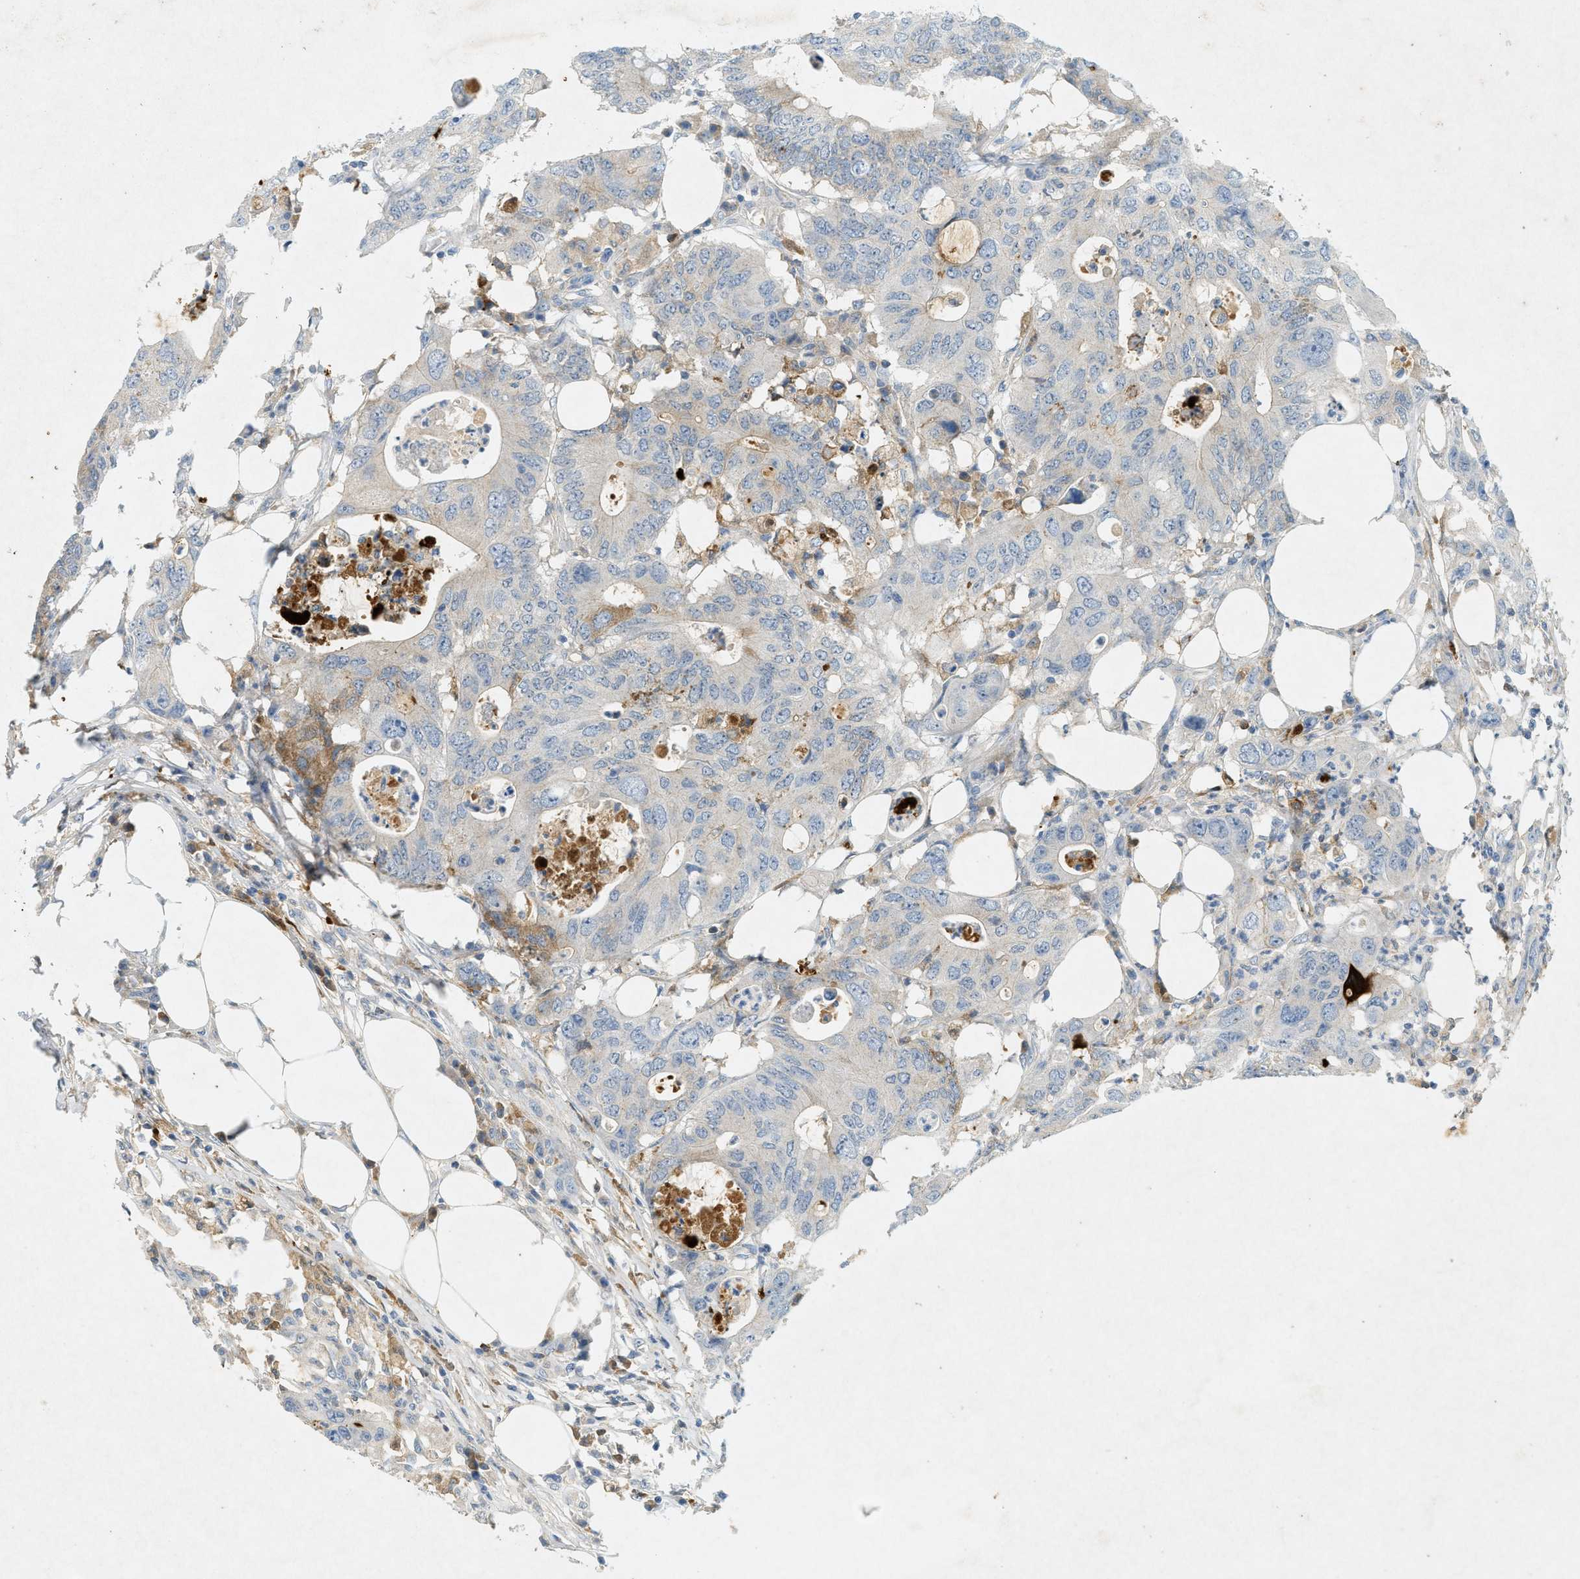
{"staining": {"intensity": "weak", "quantity": "25%-75%", "location": "cytoplasmic/membranous"}, "tissue": "colorectal cancer", "cell_type": "Tumor cells", "image_type": "cancer", "snomed": [{"axis": "morphology", "description": "Adenocarcinoma, NOS"}, {"axis": "topography", "description": "Colon"}], "caption": "Weak cytoplasmic/membranous expression is present in about 25%-75% of tumor cells in colorectal adenocarcinoma.", "gene": "F2", "patient": {"sex": "male", "age": 71}}